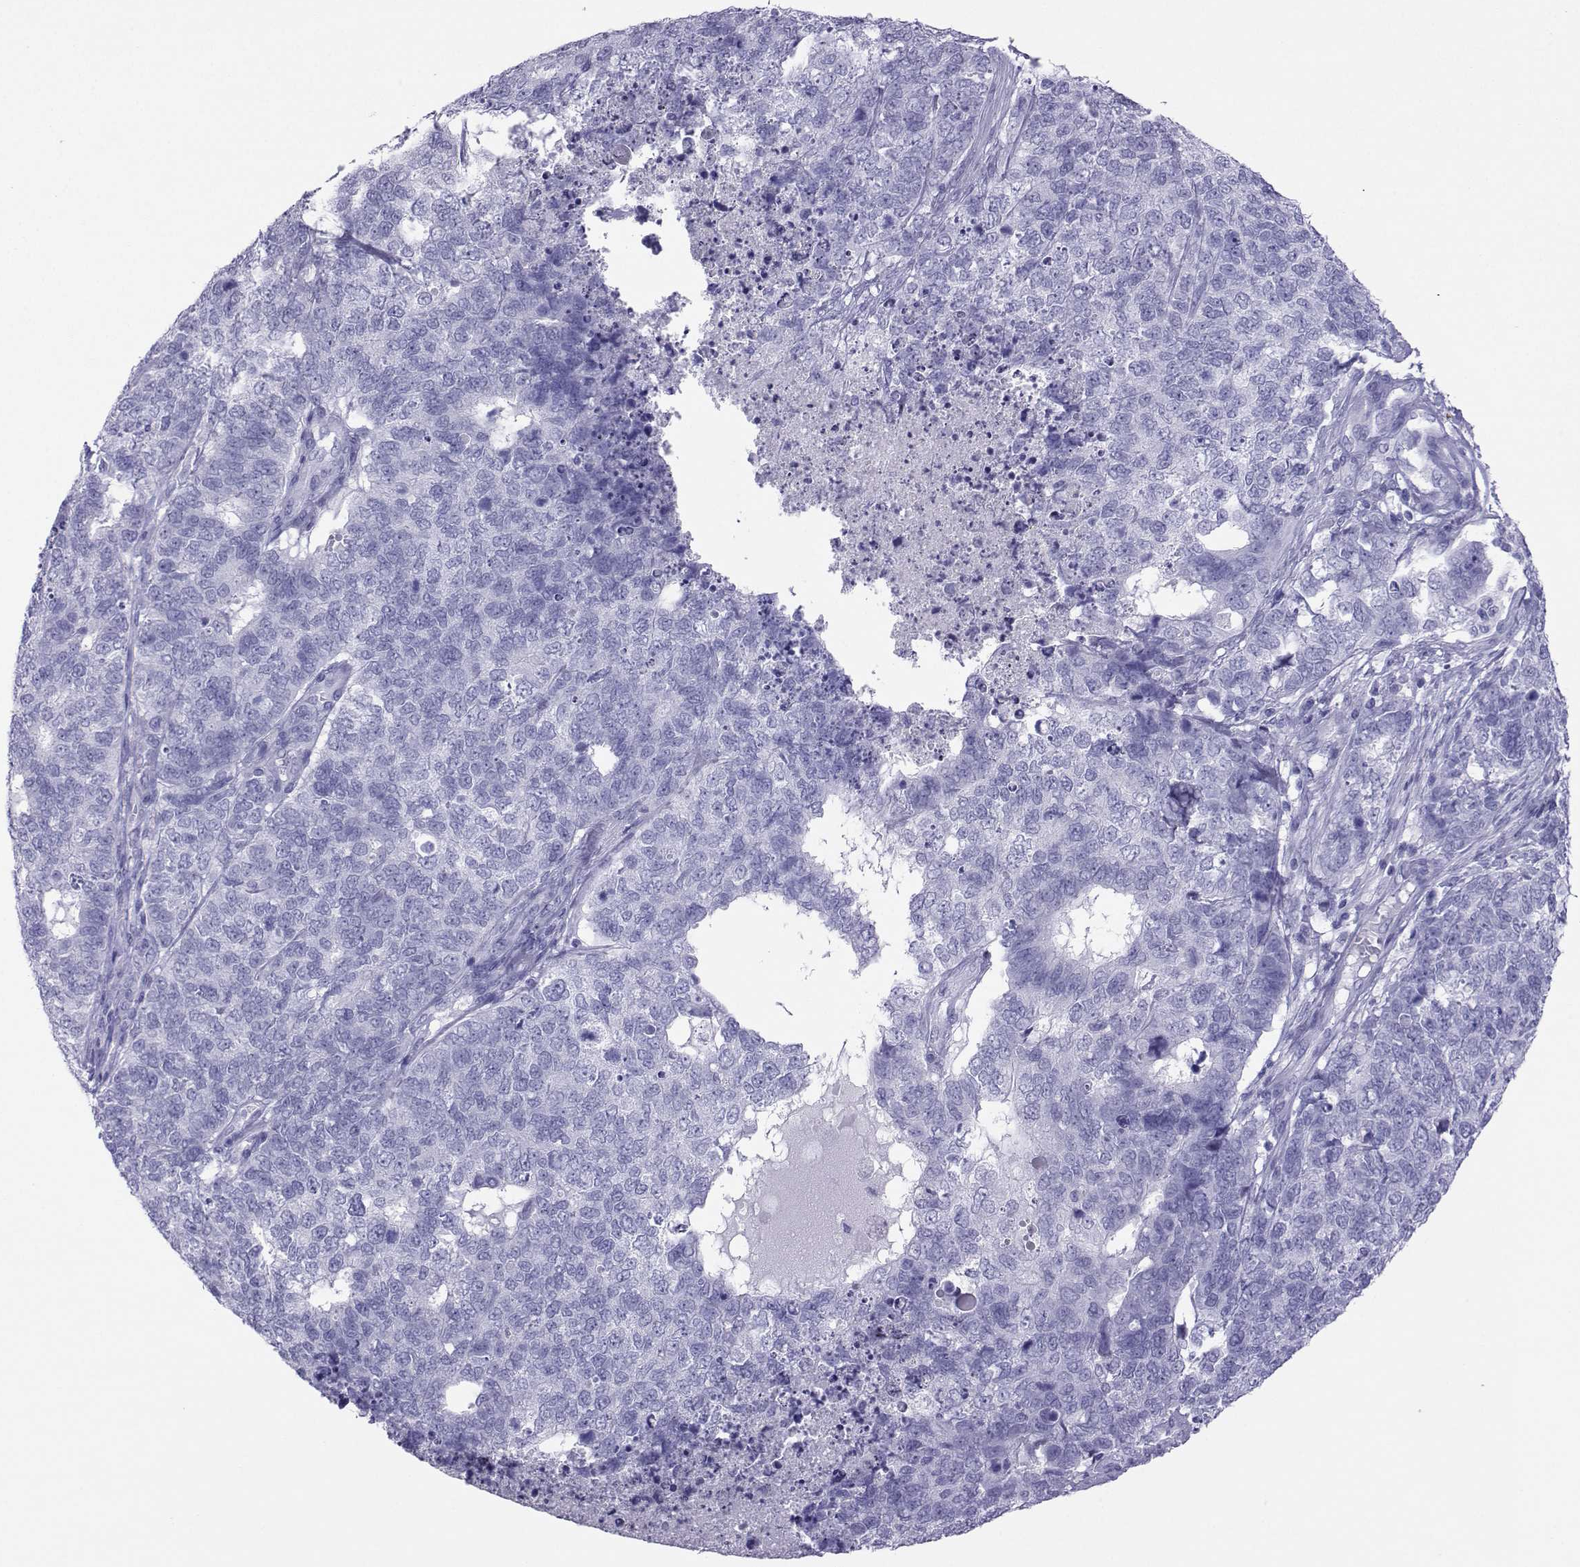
{"staining": {"intensity": "negative", "quantity": "none", "location": "none"}, "tissue": "cervical cancer", "cell_type": "Tumor cells", "image_type": "cancer", "snomed": [{"axis": "morphology", "description": "Squamous cell carcinoma, NOS"}, {"axis": "topography", "description": "Cervix"}], "caption": "DAB (3,3'-diaminobenzidine) immunohistochemical staining of cervical cancer (squamous cell carcinoma) demonstrates no significant expression in tumor cells.", "gene": "LORICRIN", "patient": {"sex": "female", "age": 63}}